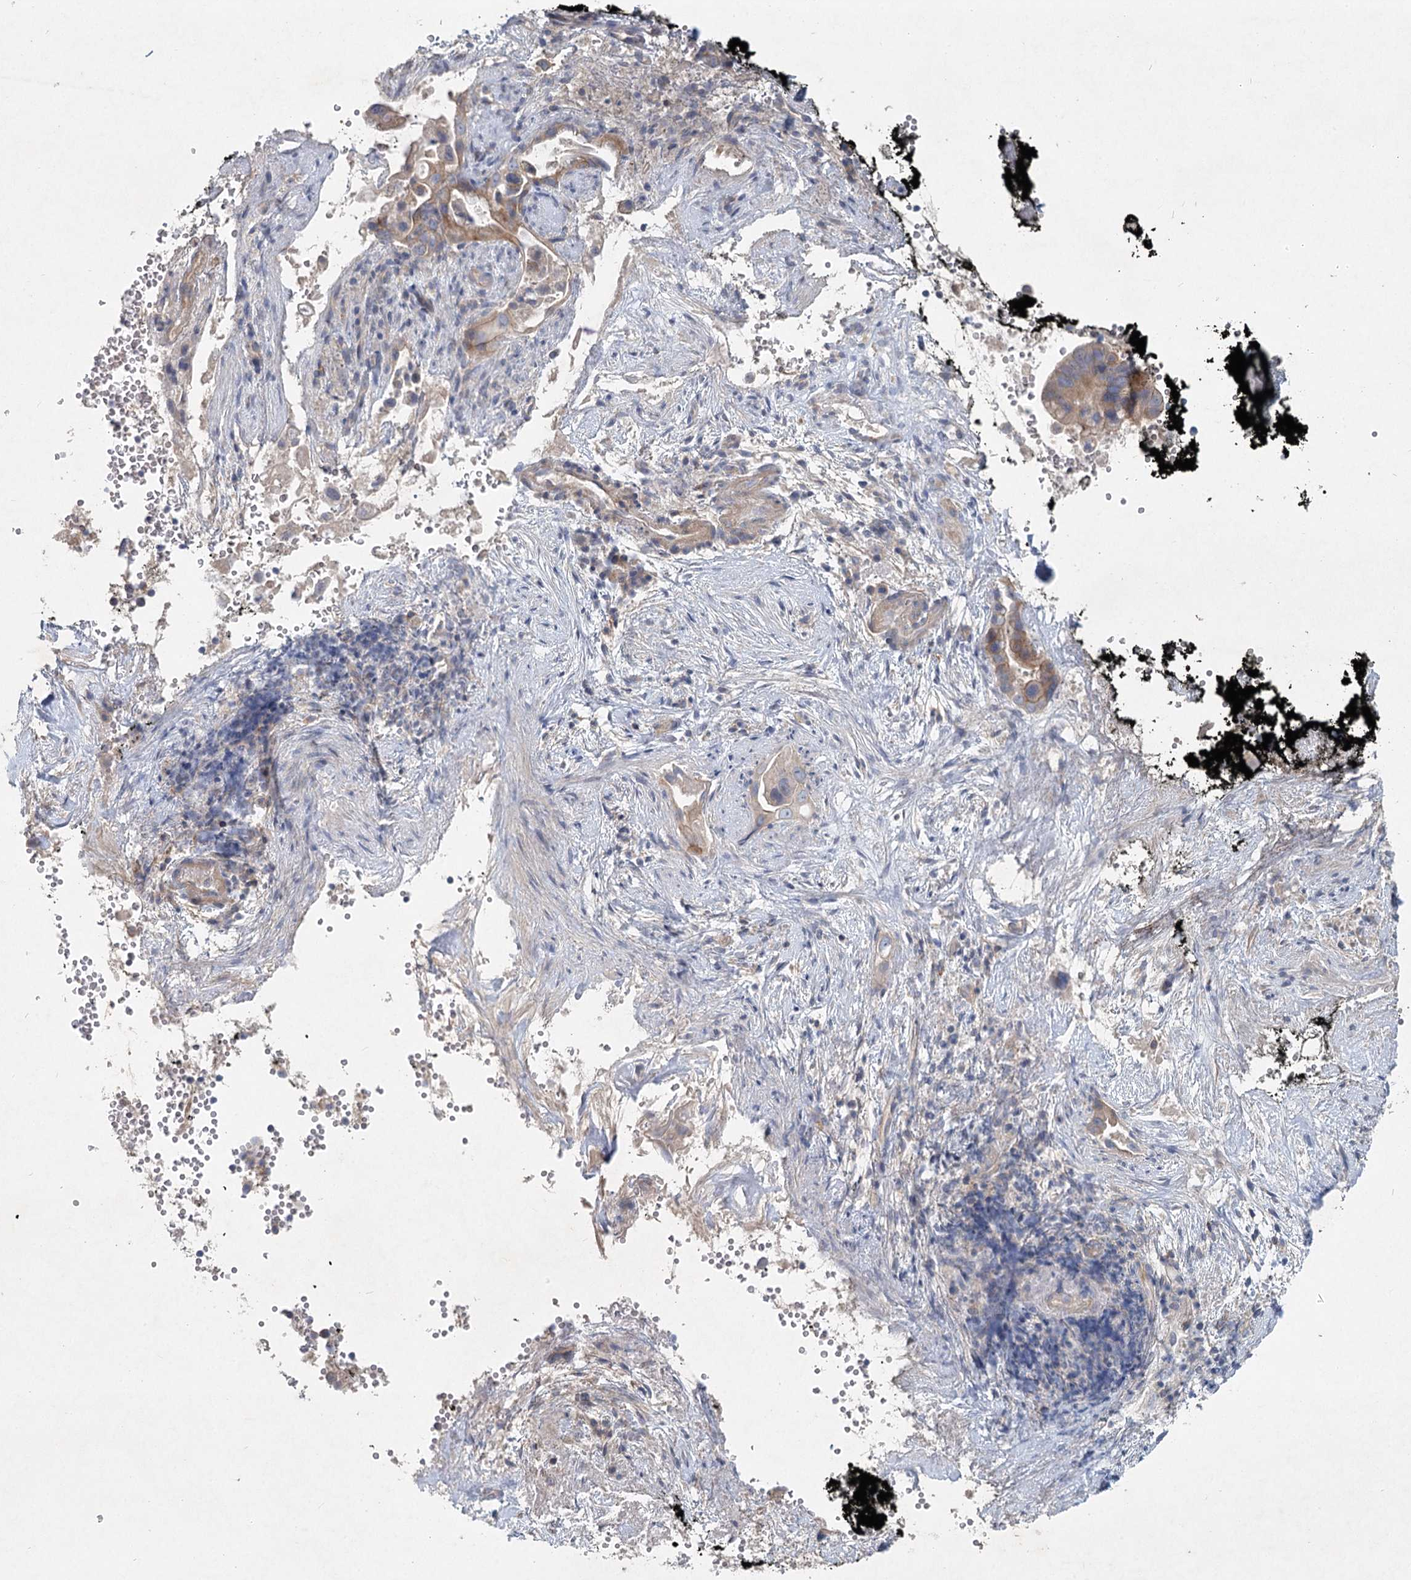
{"staining": {"intensity": "moderate", "quantity": "25%-75%", "location": "cytoplasmic/membranous"}, "tissue": "pancreatic cancer", "cell_type": "Tumor cells", "image_type": "cancer", "snomed": [{"axis": "morphology", "description": "Inflammation, NOS"}, {"axis": "morphology", "description": "Adenocarcinoma, NOS"}, {"axis": "topography", "description": "Pancreas"}], "caption": "Tumor cells reveal medium levels of moderate cytoplasmic/membranous positivity in about 25%-75% of cells in pancreatic adenocarcinoma.", "gene": "DNMBP", "patient": {"sex": "female", "age": 56}}